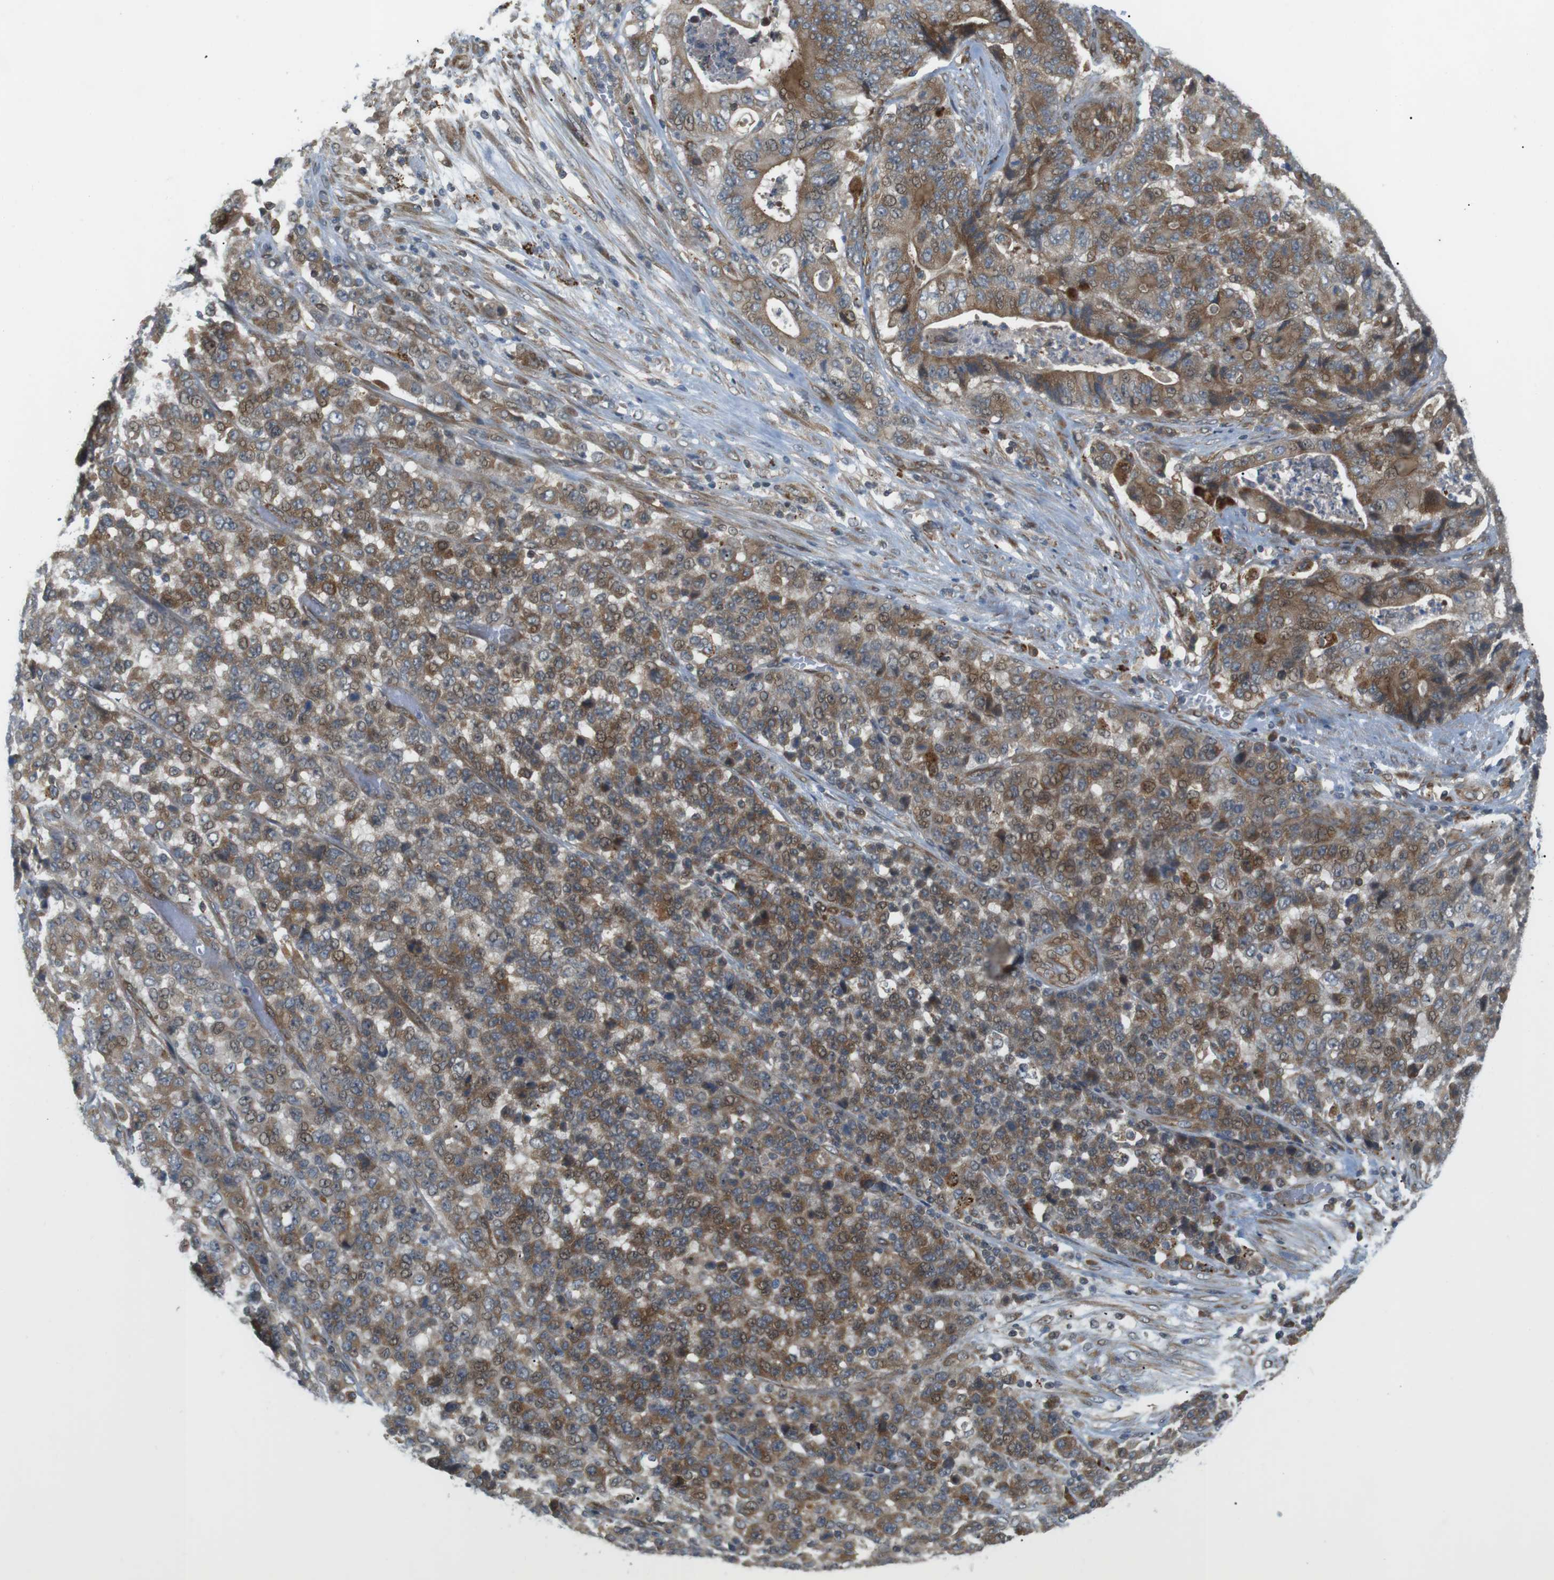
{"staining": {"intensity": "moderate", "quantity": ">75%", "location": "cytoplasmic/membranous"}, "tissue": "stomach cancer", "cell_type": "Tumor cells", "image_type": "cancer", "snomed": [{"axis": "morphology", "description": "Adenocarcinoma, NOS"}, {"axis": "topography", "description": "Stomach"}], "caption": "Stomach cancer (adenocarcinoma) stained with IHC shows moderate cytoplasmic/membranous expression in about >75% of tumor cells. (brown staining indicates protein expression, while blue staining denotes nuclei).", "gene": "KANK2", "patient": {"sex": "female", "age": 73}}